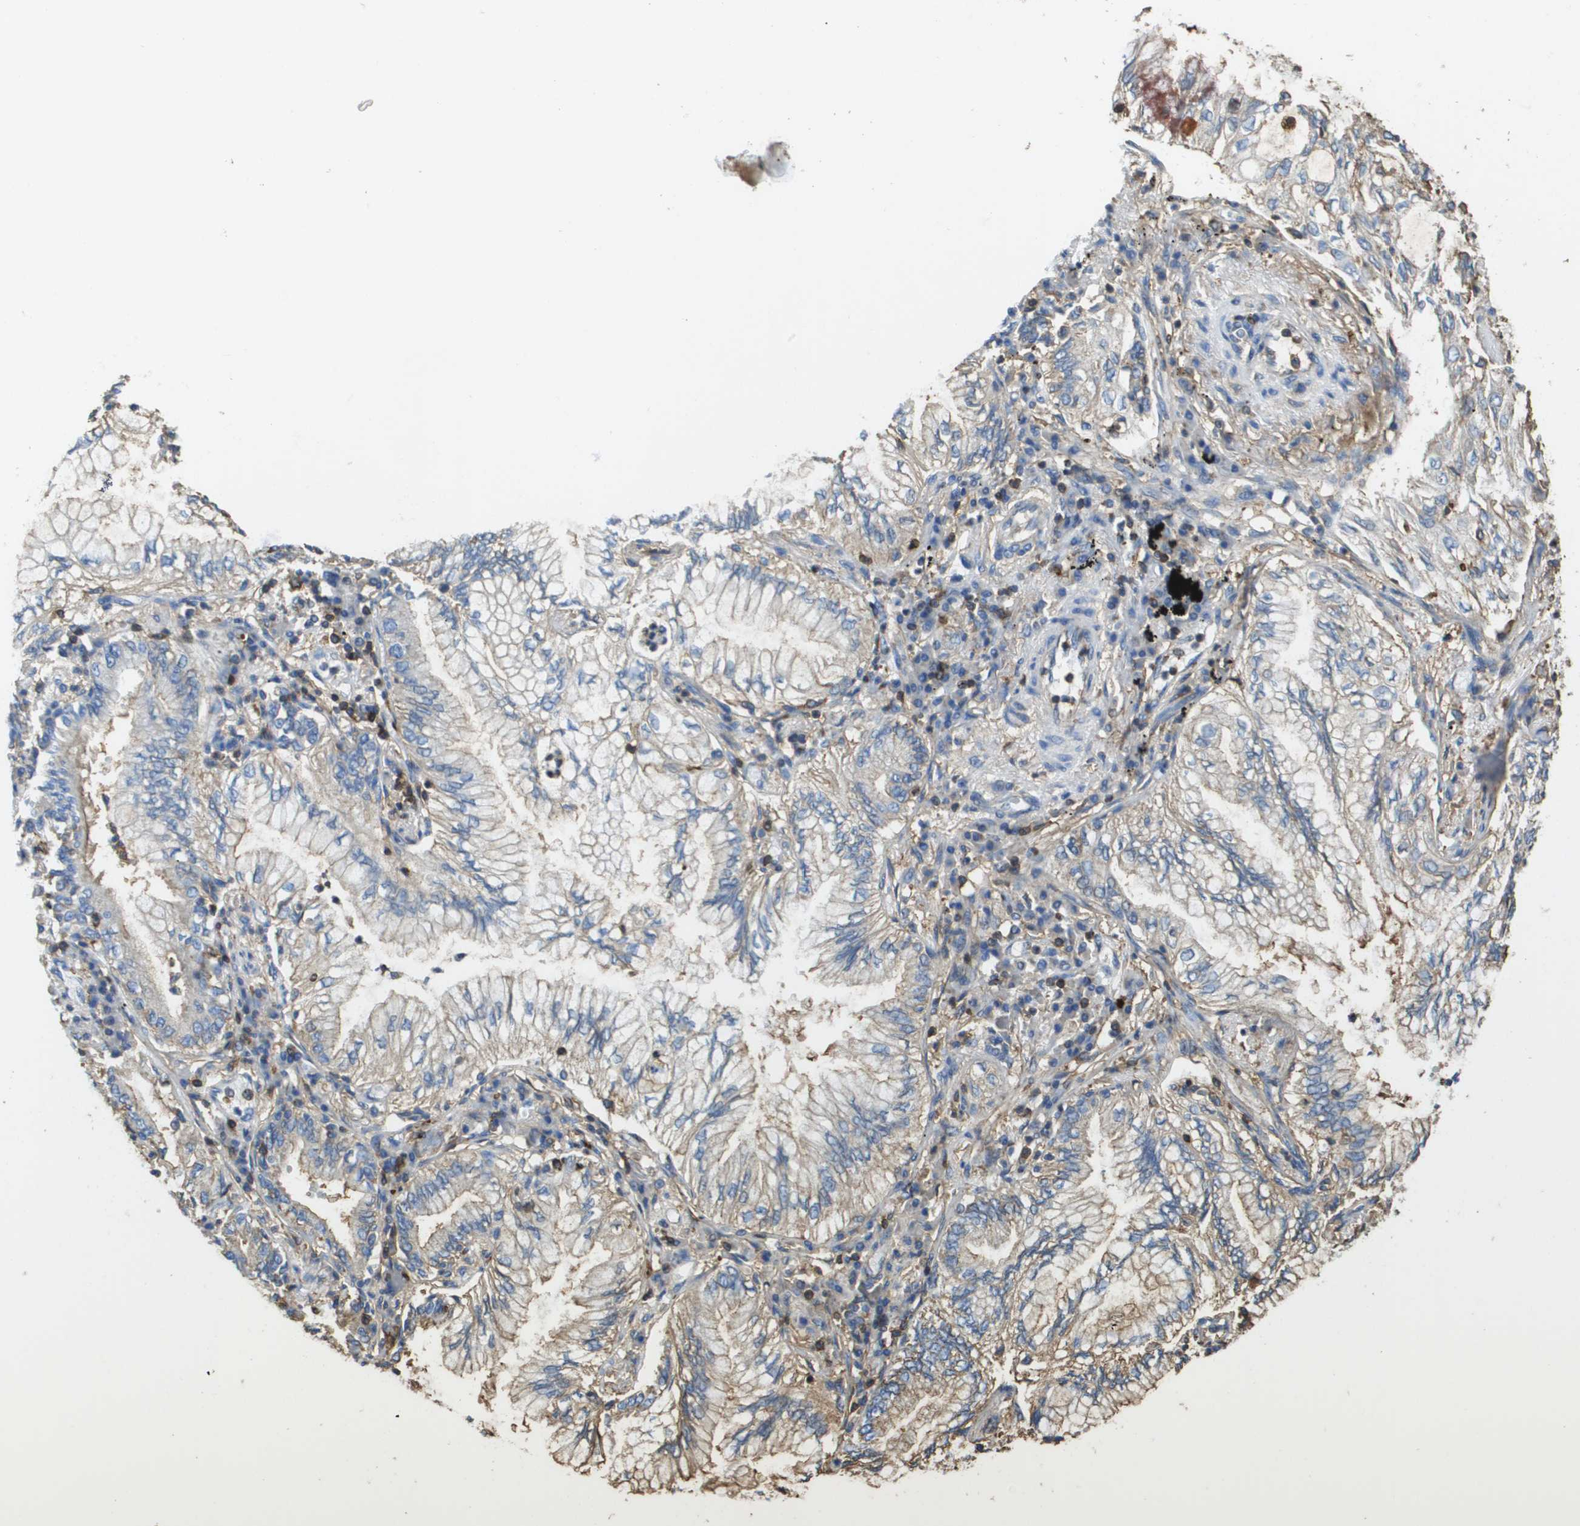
{"staining": {"intensity": "negative", "quantity": "none", "location": "none"}, "tissue": "lung cancer", "cell_type": "Tumor cells", "image_type": "cancer", "snomed": [{"axis": "morphology", "description": "Normal tissue, NOS"}, {"axis": "morphology", "description": "Adenocarcinoma, NOS"}, {"axis": "topography", "description": "Bronchus"}, {"axis": "topography", "description": "Lung"}], "caption": "Immunohistochemistry (IHC) of adenocarcinoma (lung) displays no positivity in tumor cells. The staining was performed using DAB (3,3'-diaminobenzidine) to visualize the protein expression in brown, while the nuclei were stained in blue with hematoxylin (Magnification: 20x).", "gene": "PASK", "patient": {"sex": "female", "age": 70}}